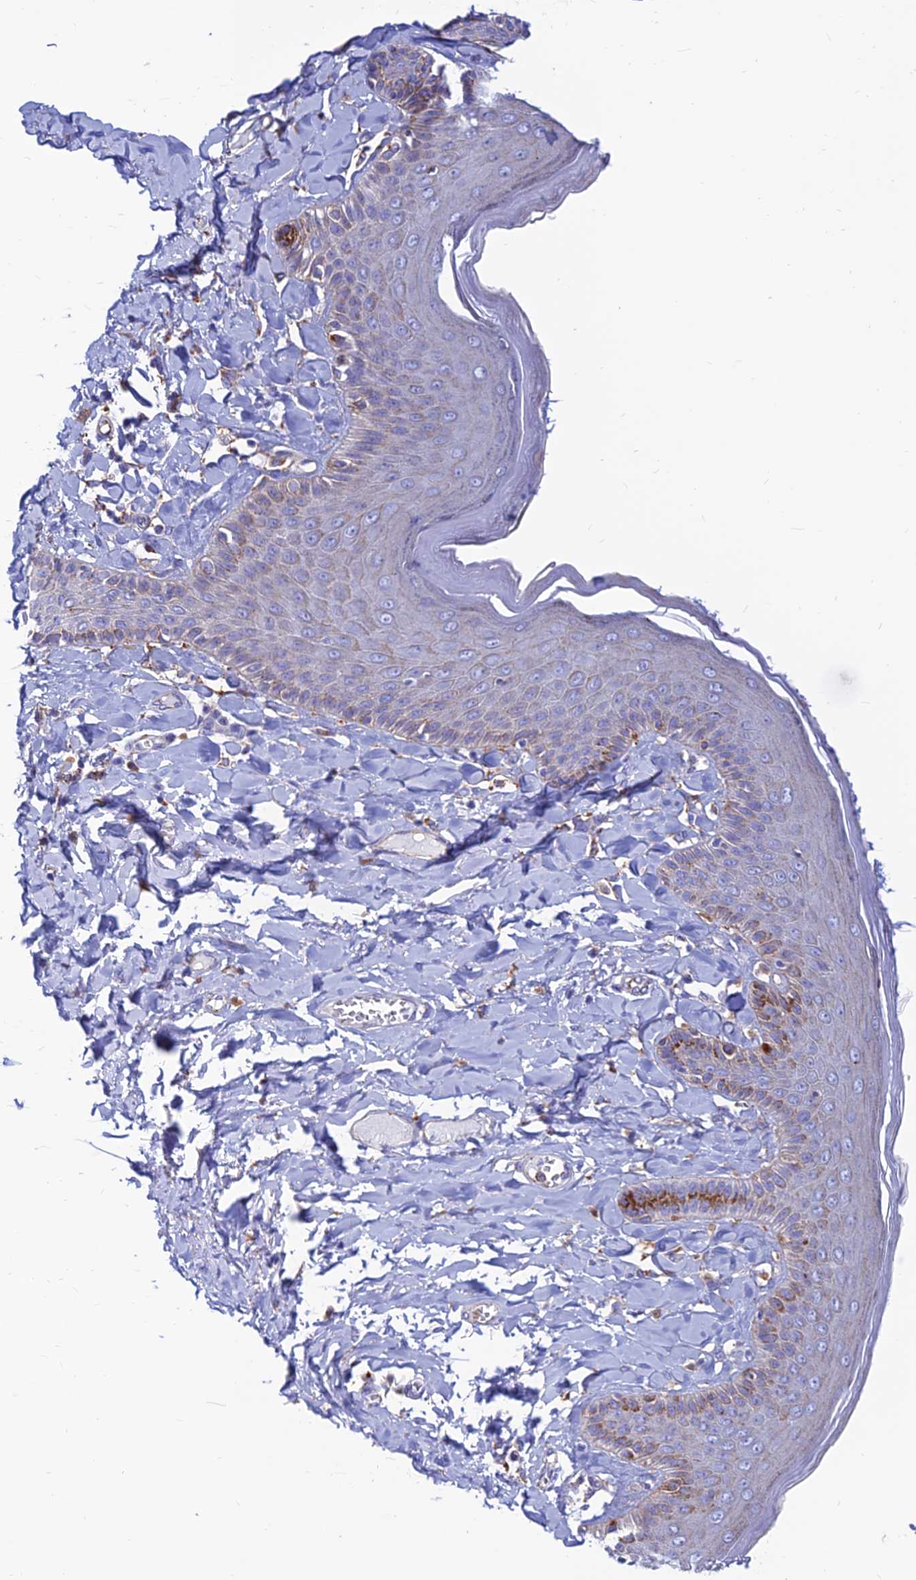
{"staining": {"intensity": "moderate", "quantity": "25%-75%", "location": "cytoplasmic/membranous"}, "tissue": "skin", "cell_type": "Epidermal cells", "image_type": "normal", "snomed": [{"axis": "morphology", "description": "Normal tissue, NOS"}, {"axis": "topography", "description": "Anal"}], "caption": "A high-resolution micrograph shows immunohistochemistry (IHC) staining of benign skin, which displays moderate cytoplasmic/membranous positivity in approximately 25%-75% of epidermal cells.", "gene": "SPNS1", "patient": {"sex": "male", "age": 69}}